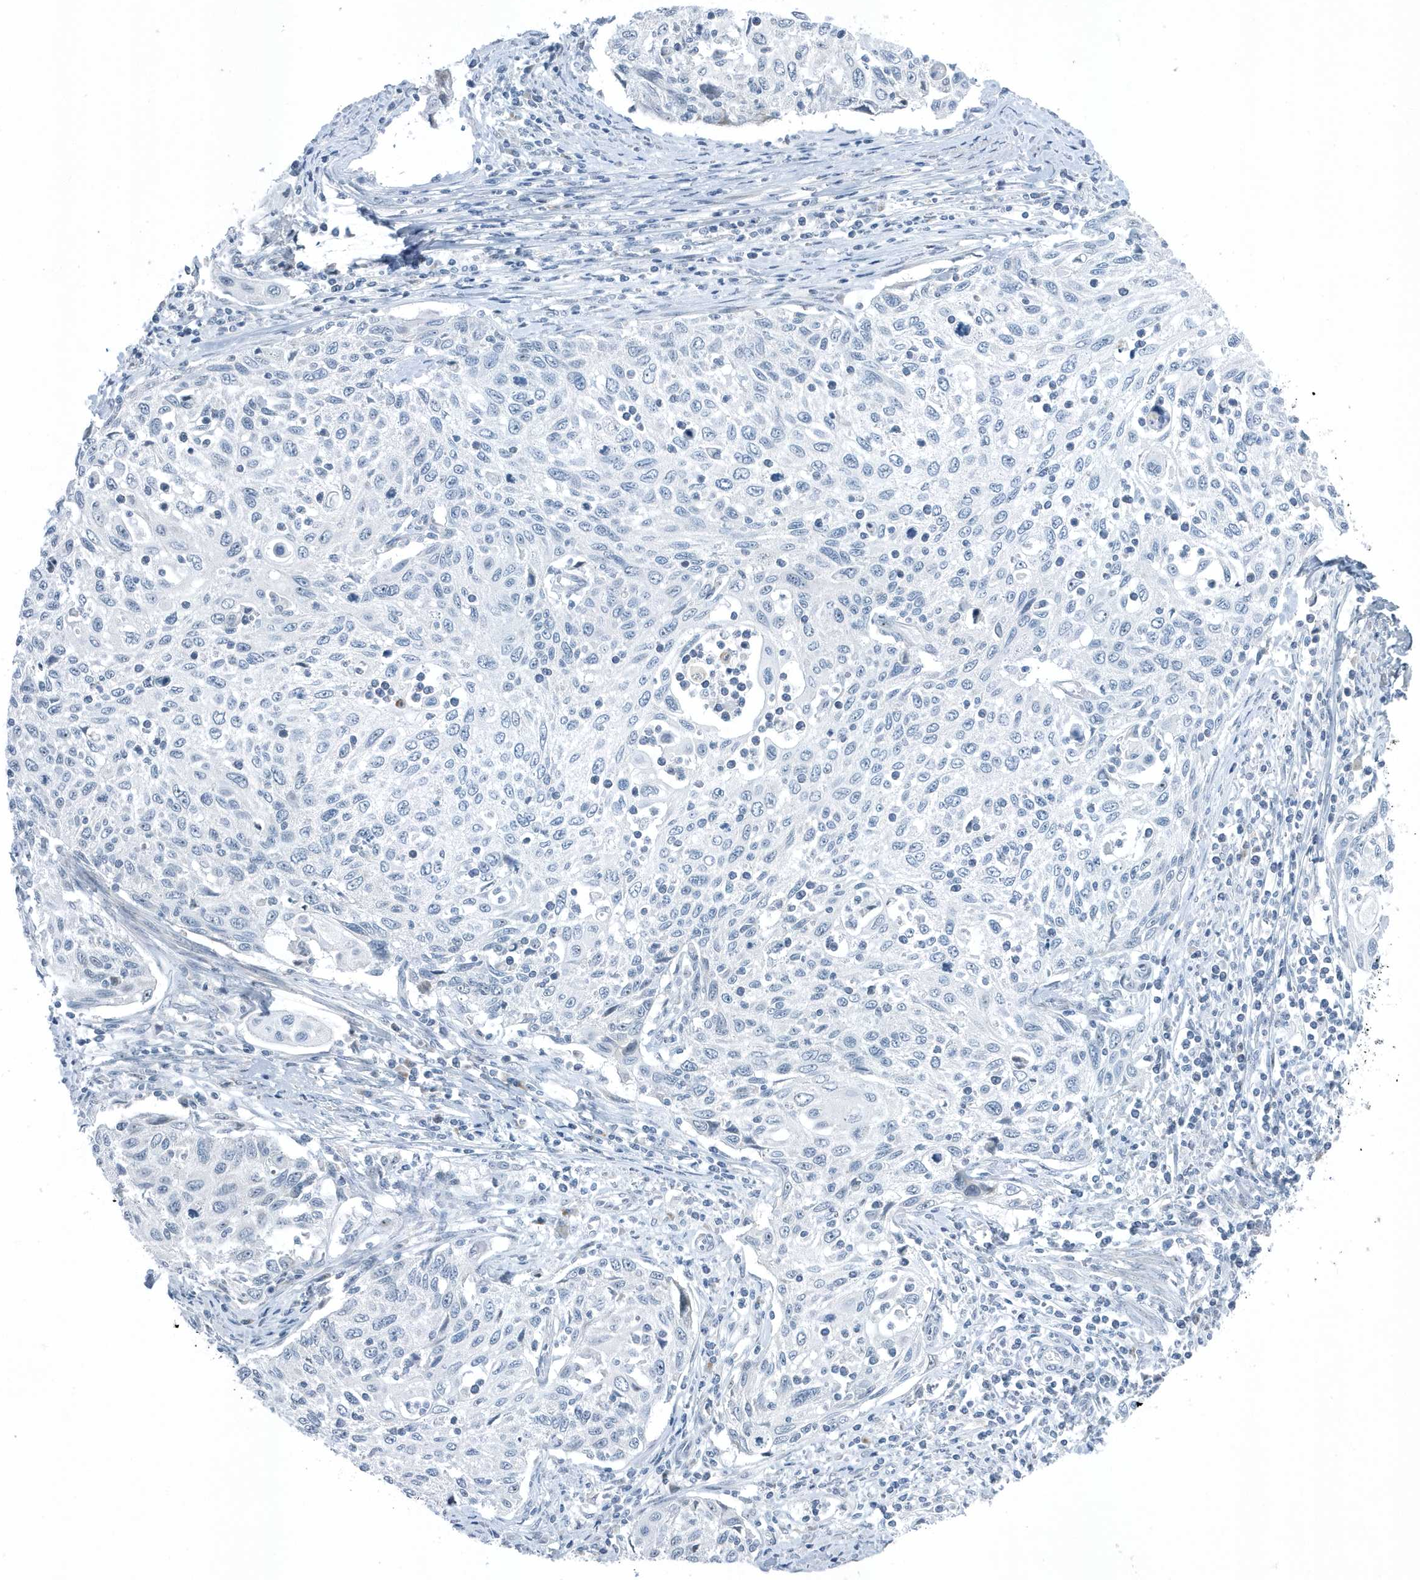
{"staining": {"intensity": "negative", "quantity": "none", "location": "none"}, "tissue": "cervical cancer", "cell_type": "Tumor cells", "image_type": "cancer", "snomed": [{"axis": "morphology", "description": "Squamous cell carcinoma, NOS"}, {"axis": "topography", "description": "Cervix"}], "caption": "Human cervical cancer stained for a protein using immunohistochemistry exhibits no expression in tumor cells.", "gene": "RPF2", "patient": {"sex": "female", "age": 70}}